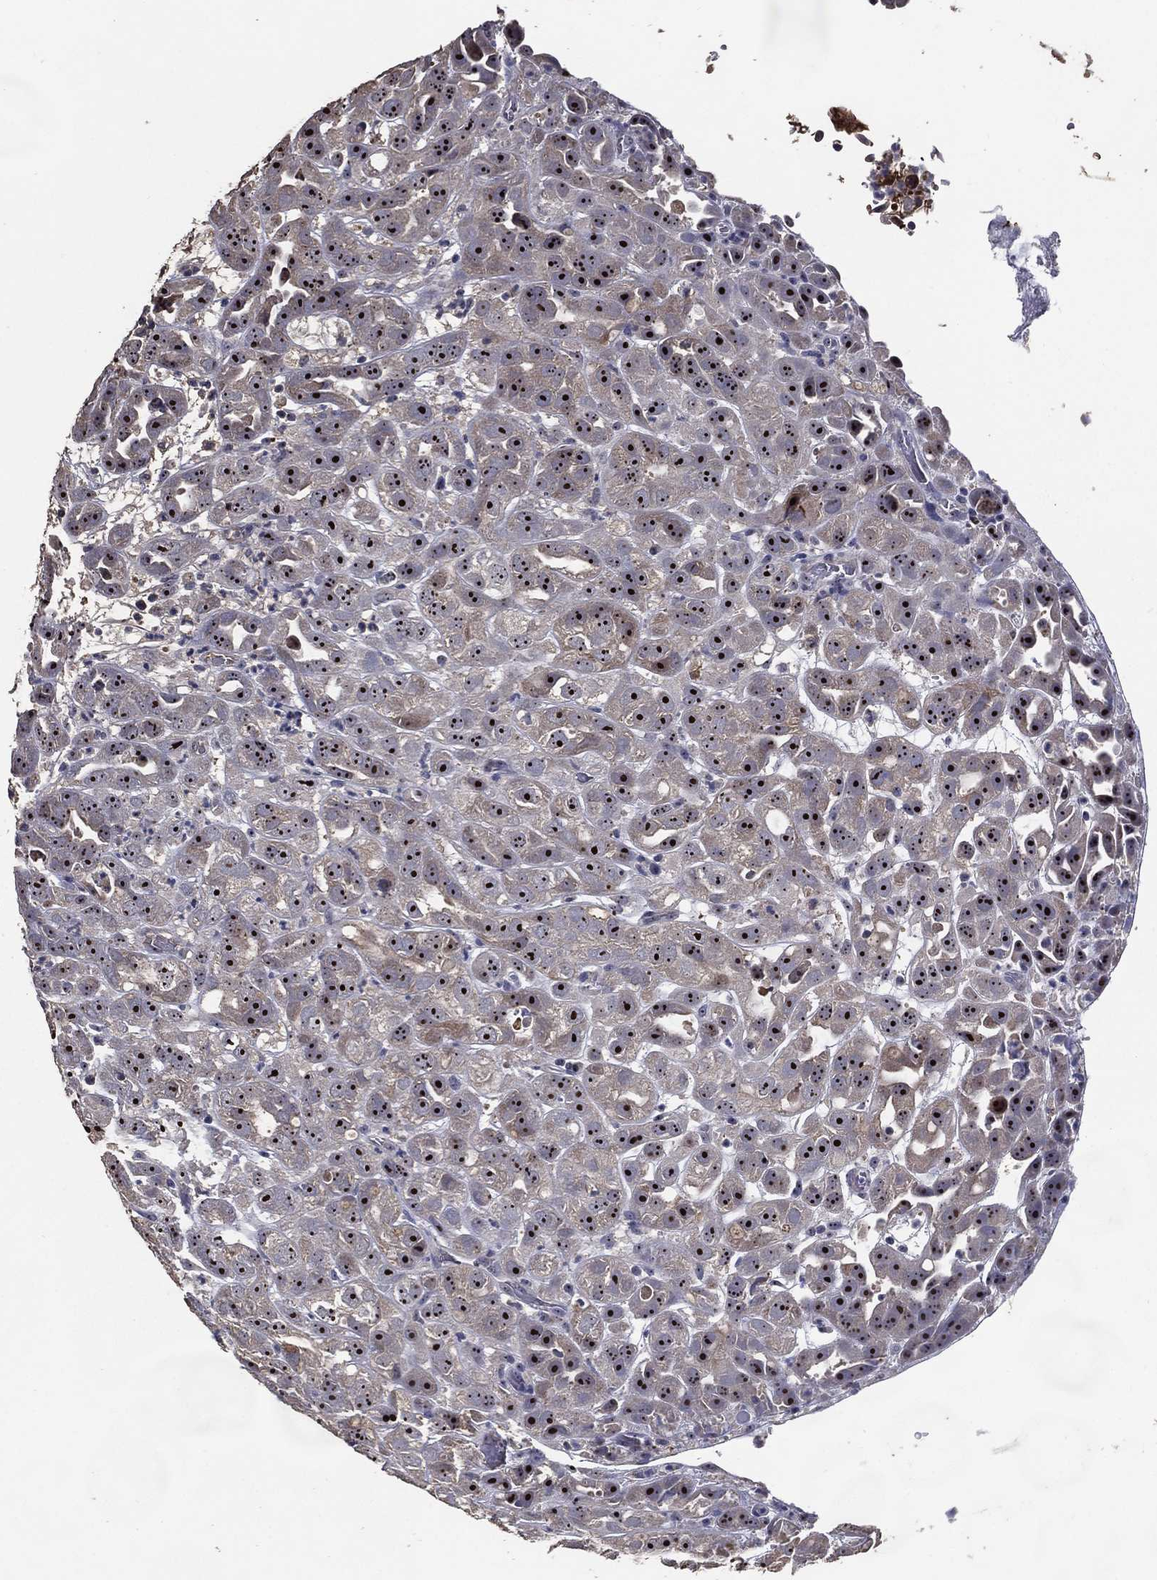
{"staining": {"intensity": "strong", "quantity": "25%-75%", "location": "nuclear"}, "tissue": "urothelial cancer", "cell_type": "Tumor cells", "image_type": "cancer", "snomed": [{"axis": "morphology", "description": "Urothelial carcinoma, High grade"}, {"axis": "topography", "description": "Urinary bladder"}], "caption": "Urothelial cancer tissue displays strong nuclear expression in approximately 25%-75% of tumor cells, visualized by immunohistochemistry.", "gene": "EFNA1", "patient": {"sex": "female", "age": 41}}